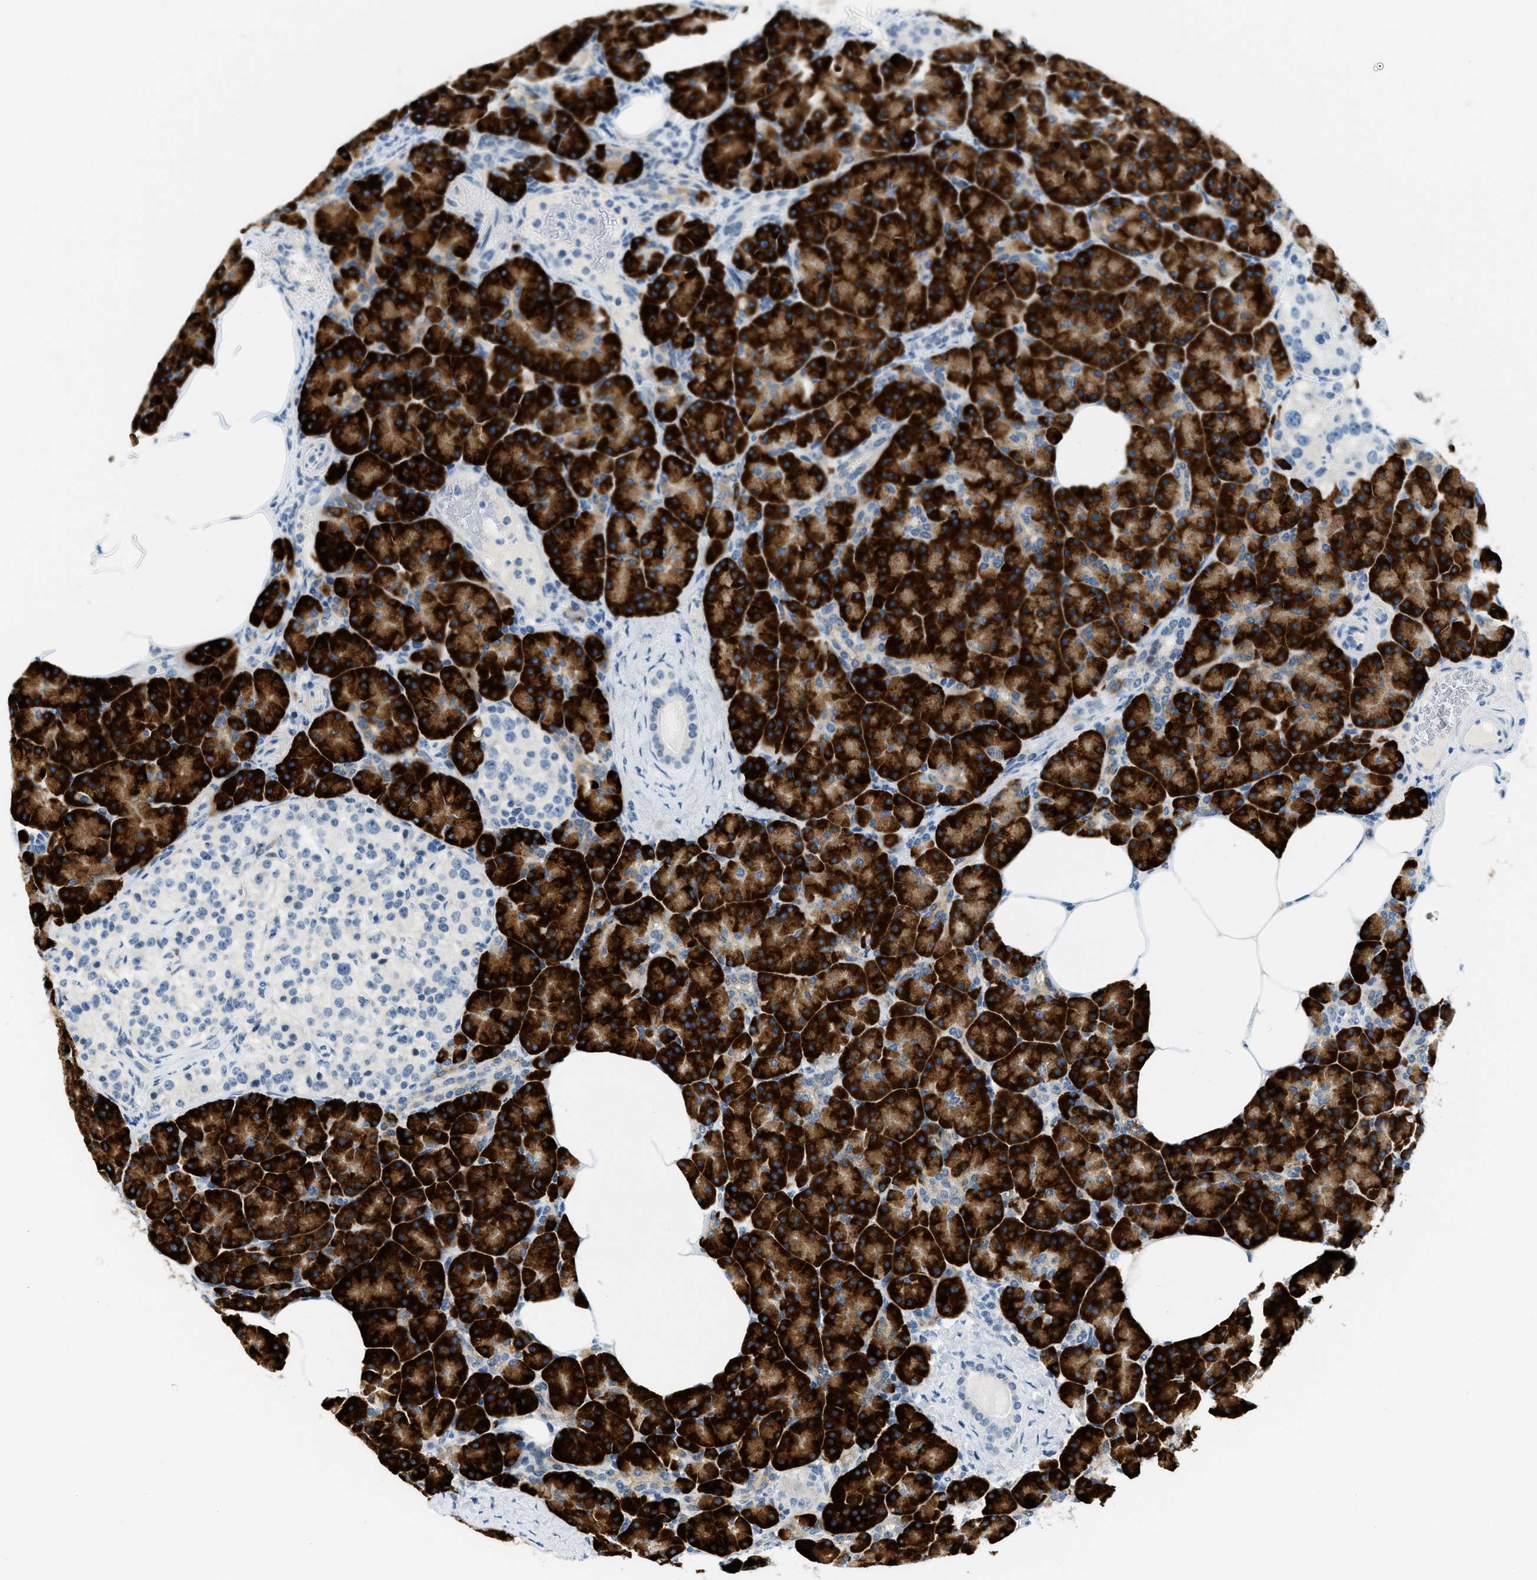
{"staining": {"intensity": "strong", "quantity": ">75%", "location": "cytoplasmic/membranous"}, "tissue": "pancreas", "cell_type": "Exocrine glandular cells", "image_type": "normal", "snomed": [{"axis": "morphology", "description": "Normal tissue, NOS"}, {"axis": "topography", "description": "Pancreas"}], "caption": "A brown stain highlights strong cytoplasmic/membranous positivity of a protein in exocrine glandular cells of normal pancreas.", "gene": "CYP4X1", "patient": {"sex": "female", "age": 70}}